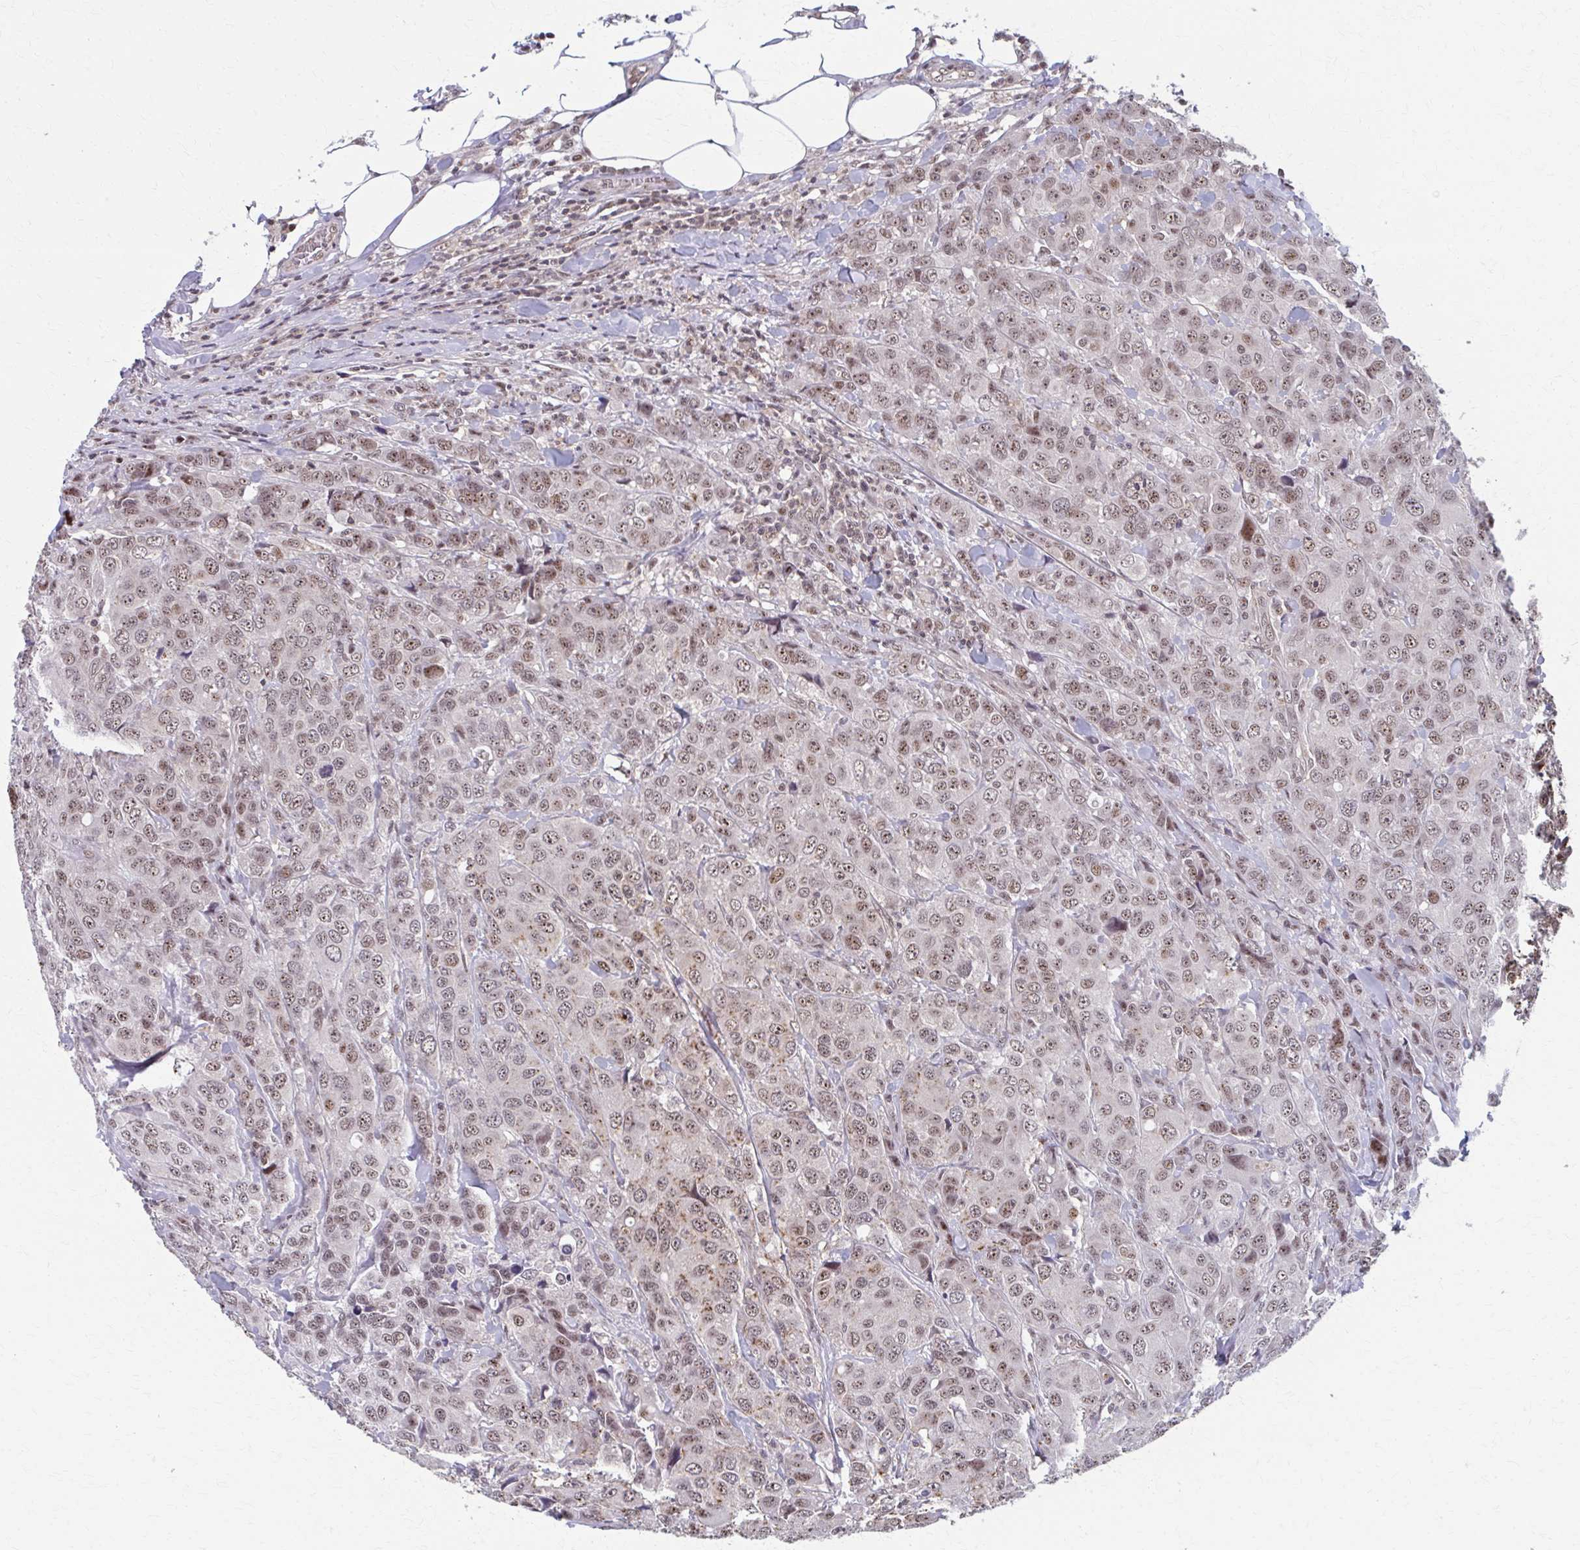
{"staining": {"intensity": "weak", "quantity": ">75%", "location": "nuclear"}, "tissue": "breast cancer", "cell_type": "Tumor cells", "image_type": "cancer", "snomed": [{"axis": "morphology", "description": "Duct carcinoma"}, {"axis": "topography", "description": "Breast"}], "caption": "Immunohistochemical staining of human breast invasive ductal carcinoma shows low levels of weak nuclear protein staining in about >75% of tumor cells.", "gene": "SETBP1", "patient": {"sex": "female", "age": 43}}